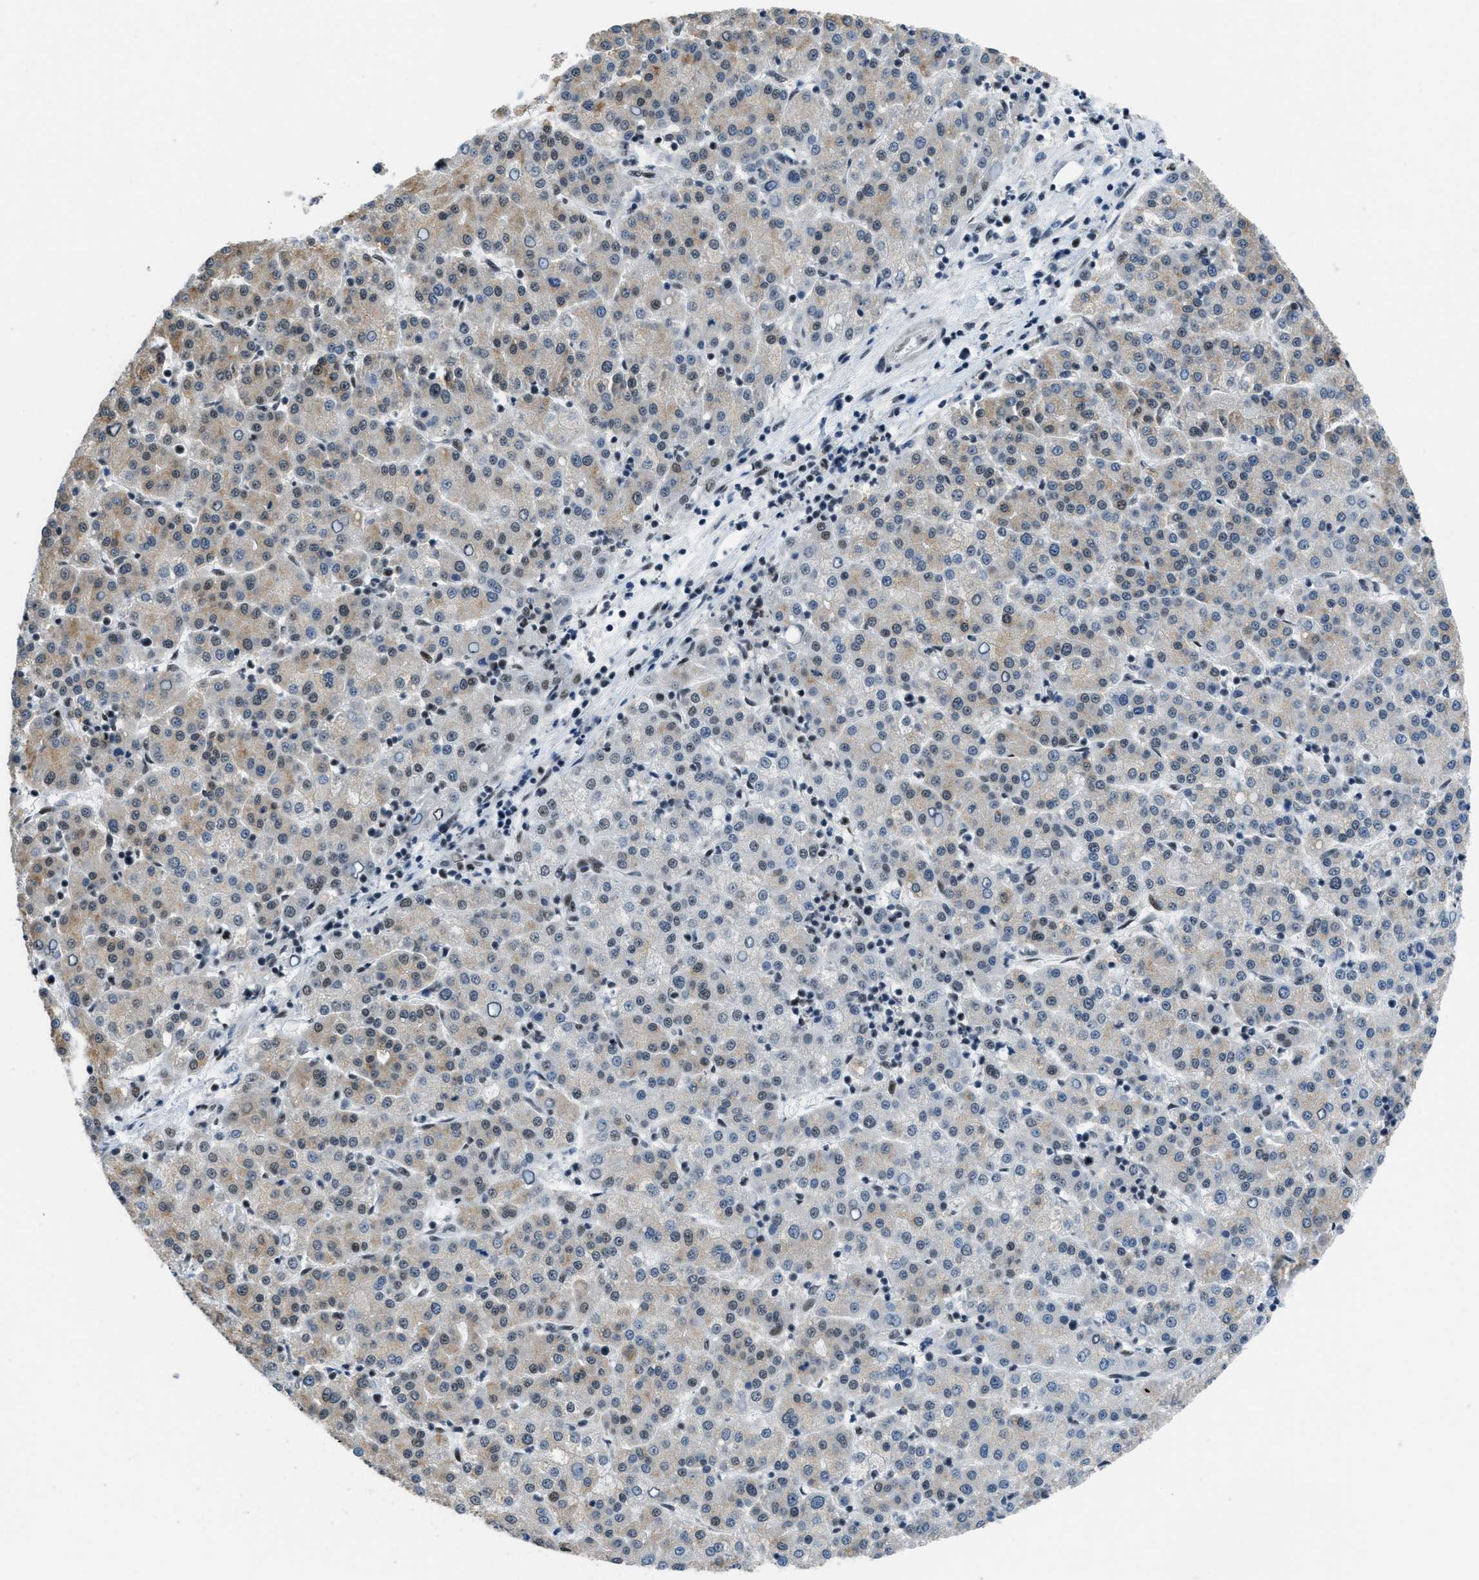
{"staining": {"intensity": "weak", "quantity": ">75%", "location": "nuclear"}, "tissue": "liver cancer", "cell_type": "Tumor cells", "image_type": "cancer", "snomed": [{"axis": "morphology", "description": "Carcinoma, Hepatocellular, NOS"}, {"axis": "topography", "description": "Liver"}], "caption": "A high-resolution photomicrograph shows immunohistochemistry (IHC) staining of hepatocellular carcinoma (liver), which exhibits weak nuclear staining in about >75% of tumor cells. Immunohistochemistry (ihc) stains the protein of interest in brown and the nuclei are stained blue.", "gene": "GATAD2B", "patient": {"sex": "female", "age": 58}}